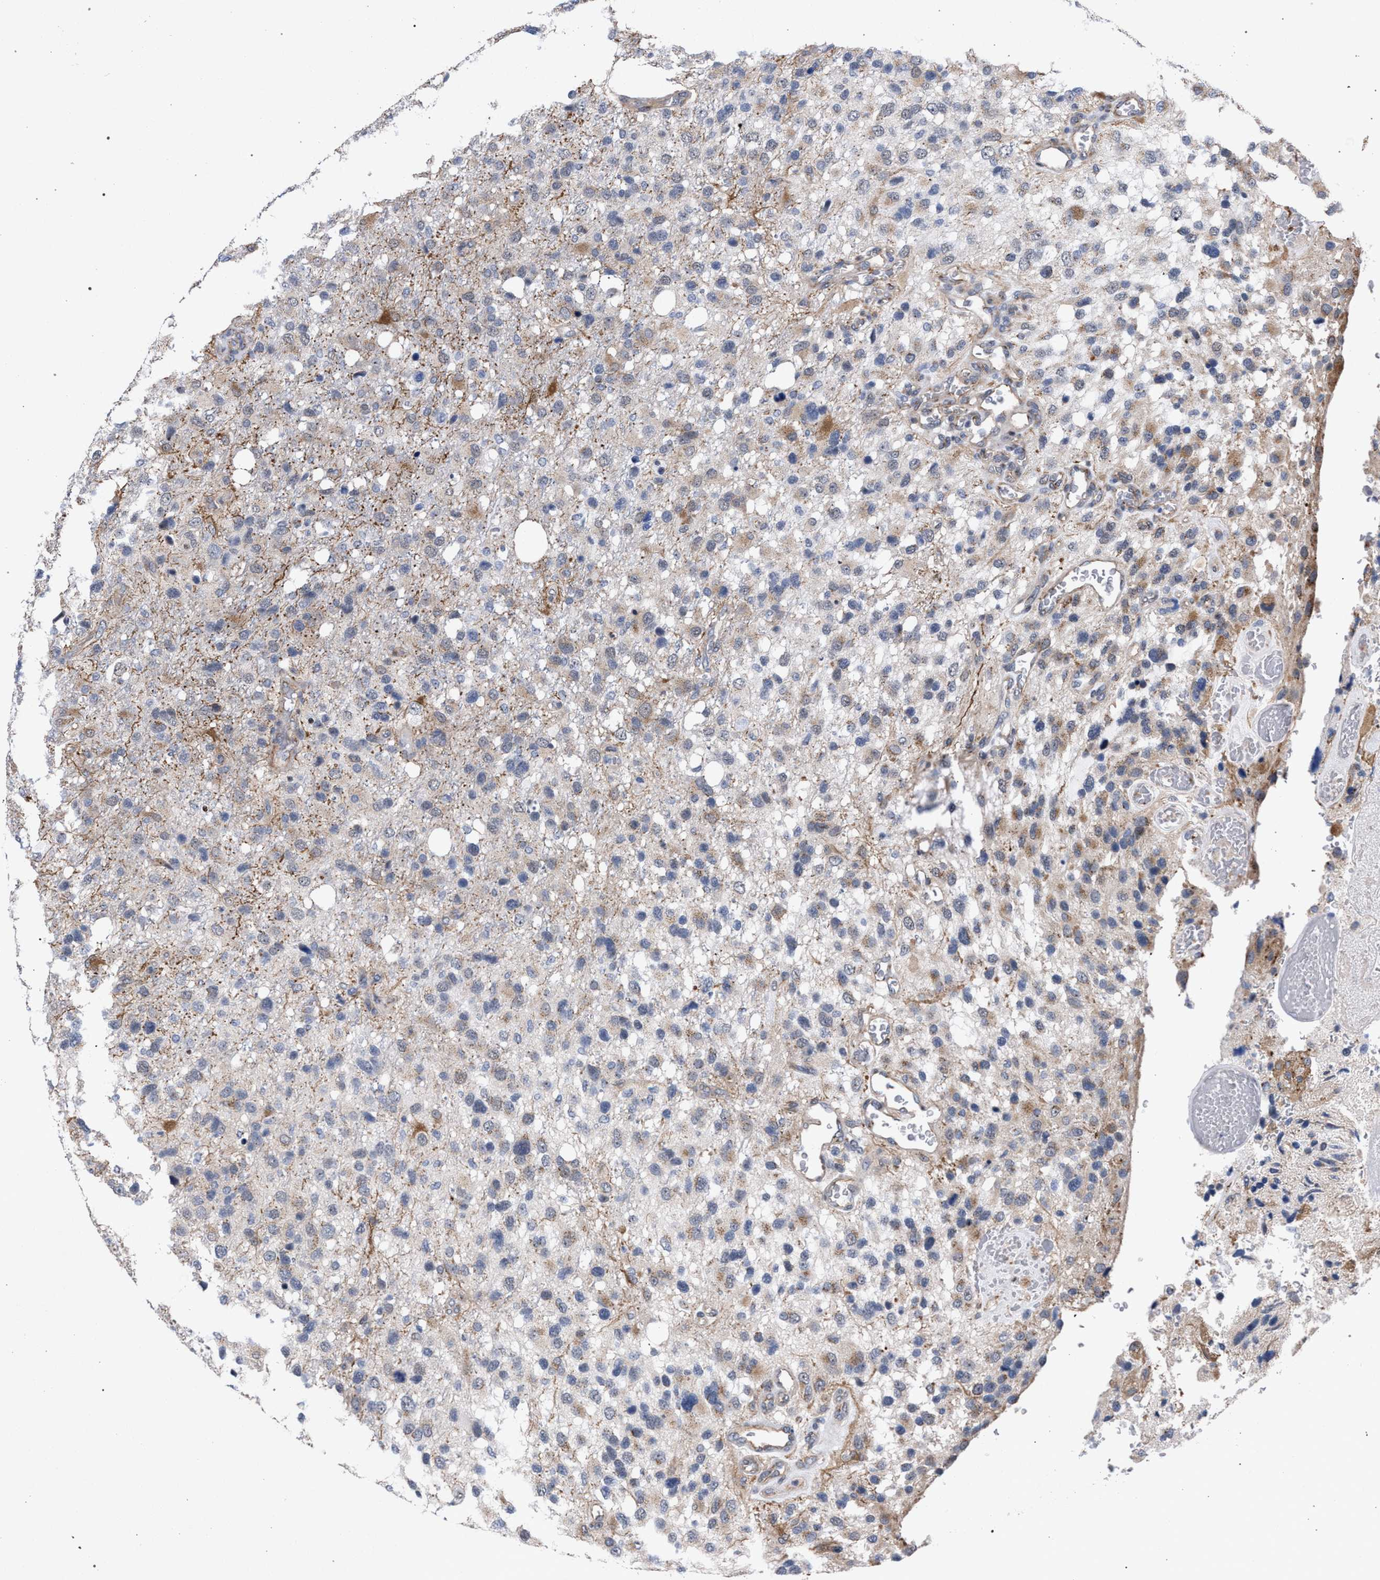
{"staining": {"intensity": "moderate", "quantity": "25%-75%", "location": "cytoplasmic/membranous"}, "tissue": "glioma", "cell_type": "Tumor cells", "image_type": "cancer", "snomed": [{"axis": "morphology", "description": "Glioma, malignant, High grade"}, {"axis": "topography", "description": "Brain"}], "caption": "Glioma stained with immunohistochemistry (IHC) reveals moderate cytoplasmic/membranous staining in about 25%-75% of tumor cells. The protein is shown in brown color, while the nuclei are stained blue.", "gene": "GOLGA2", "patient": {"sex": "female", "age": 58}}